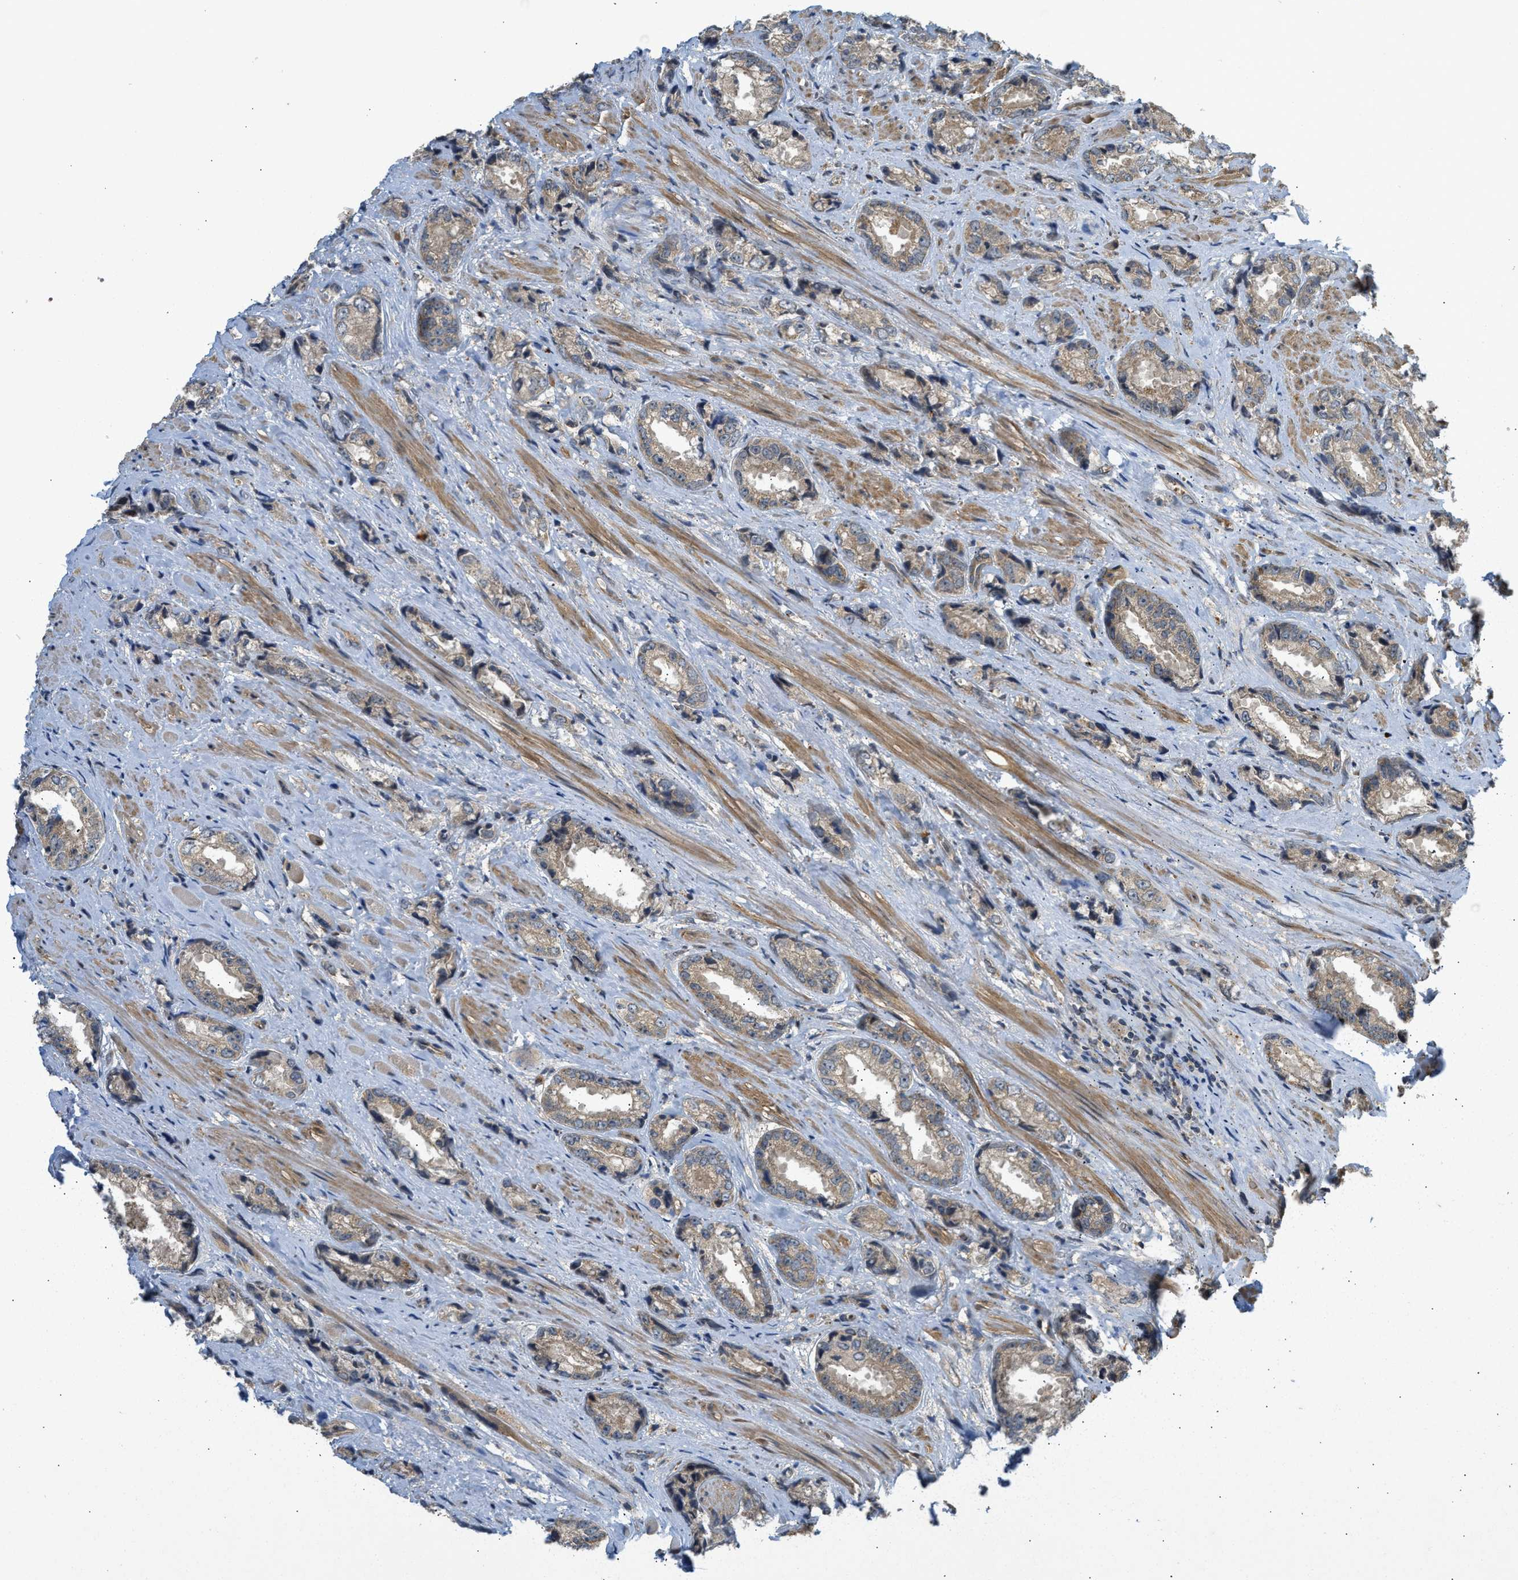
{"staining": {"intensity": "weak", "quantity": "25%-75%", "location": "cytoplasmic/membranous"}, "tissue": "prostate cancer", "cell_type": "Tumor cells", "image_type": "cancer", "snomed": [{"axis": "morphology", "description": "Adenocarcinoma, High grade"}, {"axis": "topography", "description": "Prostate"}], "caption": "There is low levels of weak cytoplasmic/membranous staining in tumor cells of prostate cancer (adenocarcinoma (high-grade)), as demonstrated by immunohistochemical staining (brown color).", "gene": "ADCY8", "patient": {"sex": "male", "age": 61}}